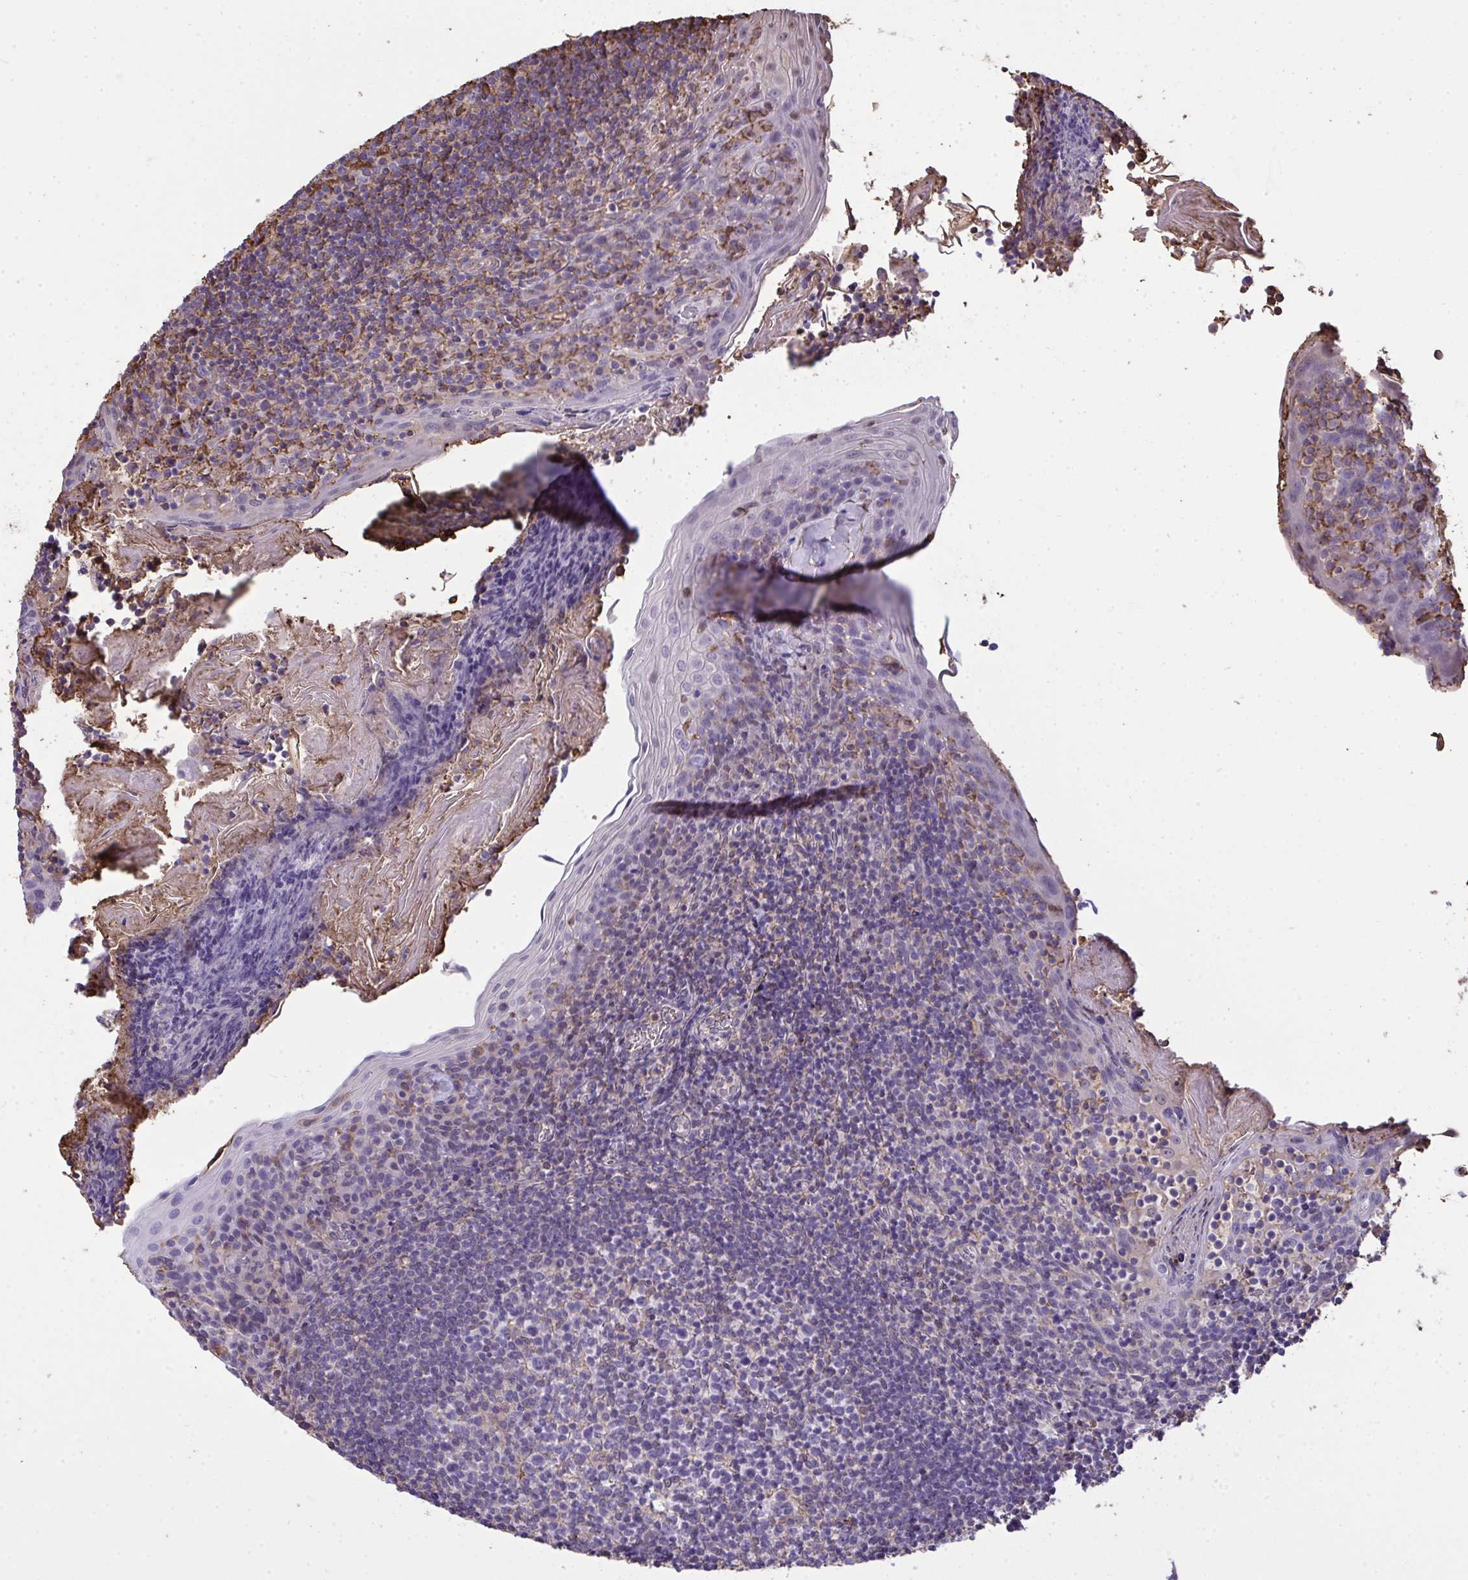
{"staining": {"intensity": "negative", "quantity": "none", "location": "none"}, "tissue": "tonsil", "cell_type": "Germinal center cells", "image_type": "normal", "snomed": [{"axis": "morphology", "description": "Normal tissue, NOS"}, {"axis": "topography", "description": "Tonsil"}], "caption": "Histopathology image shows no protein expression in germinal center cells of benign tonsil.", "gene": "ANXA5", "patient": {"sex": "female", "age": 10}}